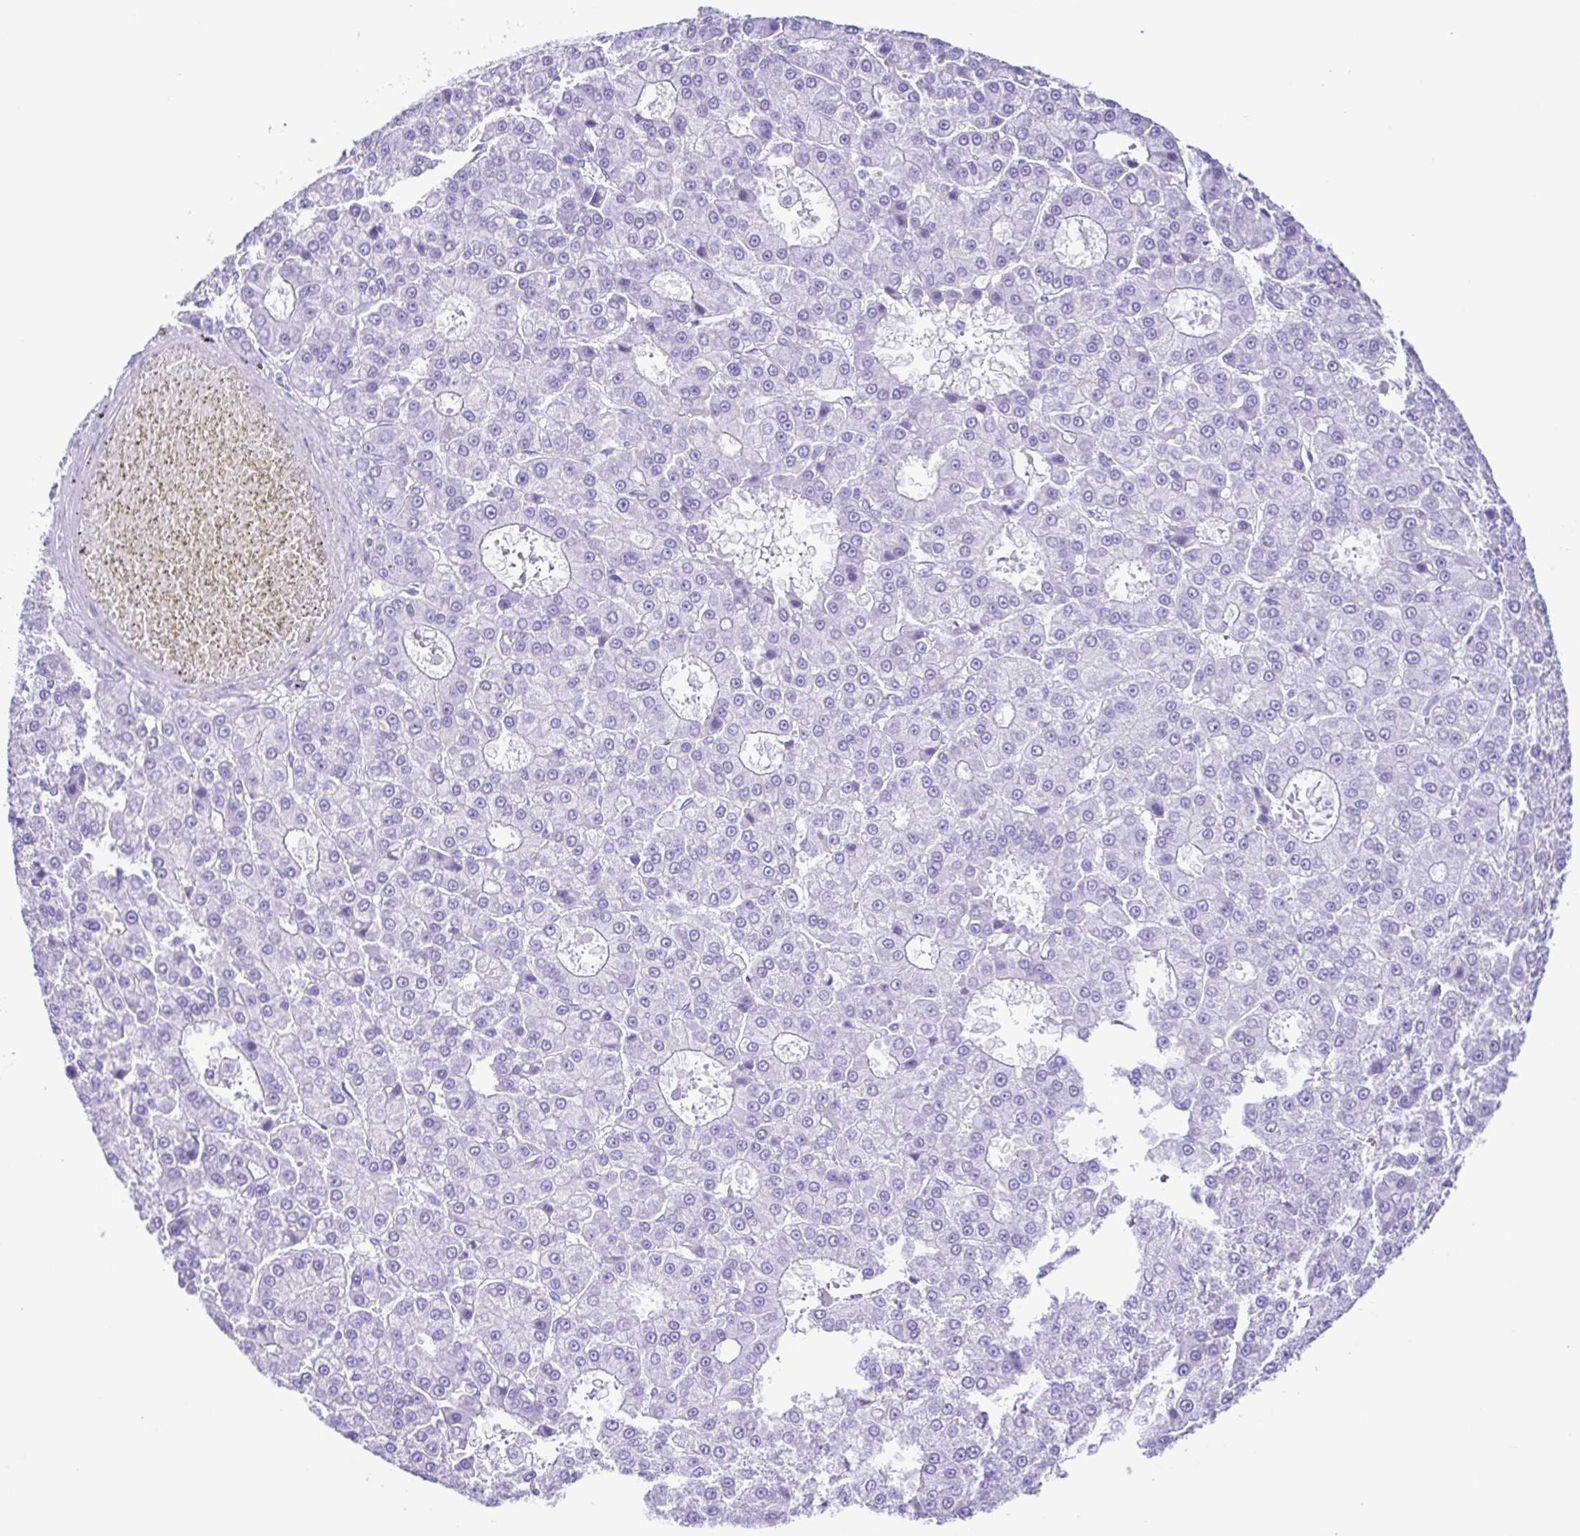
{"staining": {"intensity": "negative", "quantity": "none", "location": "none"}, "tissue": "liver cancer", "cell_type": "Tumor cells", "image_type": "cancer", "snomed": [{"axis": "morphology", "description": "Carcinoma, Hepatocellular, NOS"}, {"axis": "topography", "description": "Liver"}], "caption": "Immunohistochemistry of hepatocellular carcinoma (liver) demonstrates no positivity in tumor cells.", "gene": "ERP27", "patient": {"sex": "male", "age": 70}}